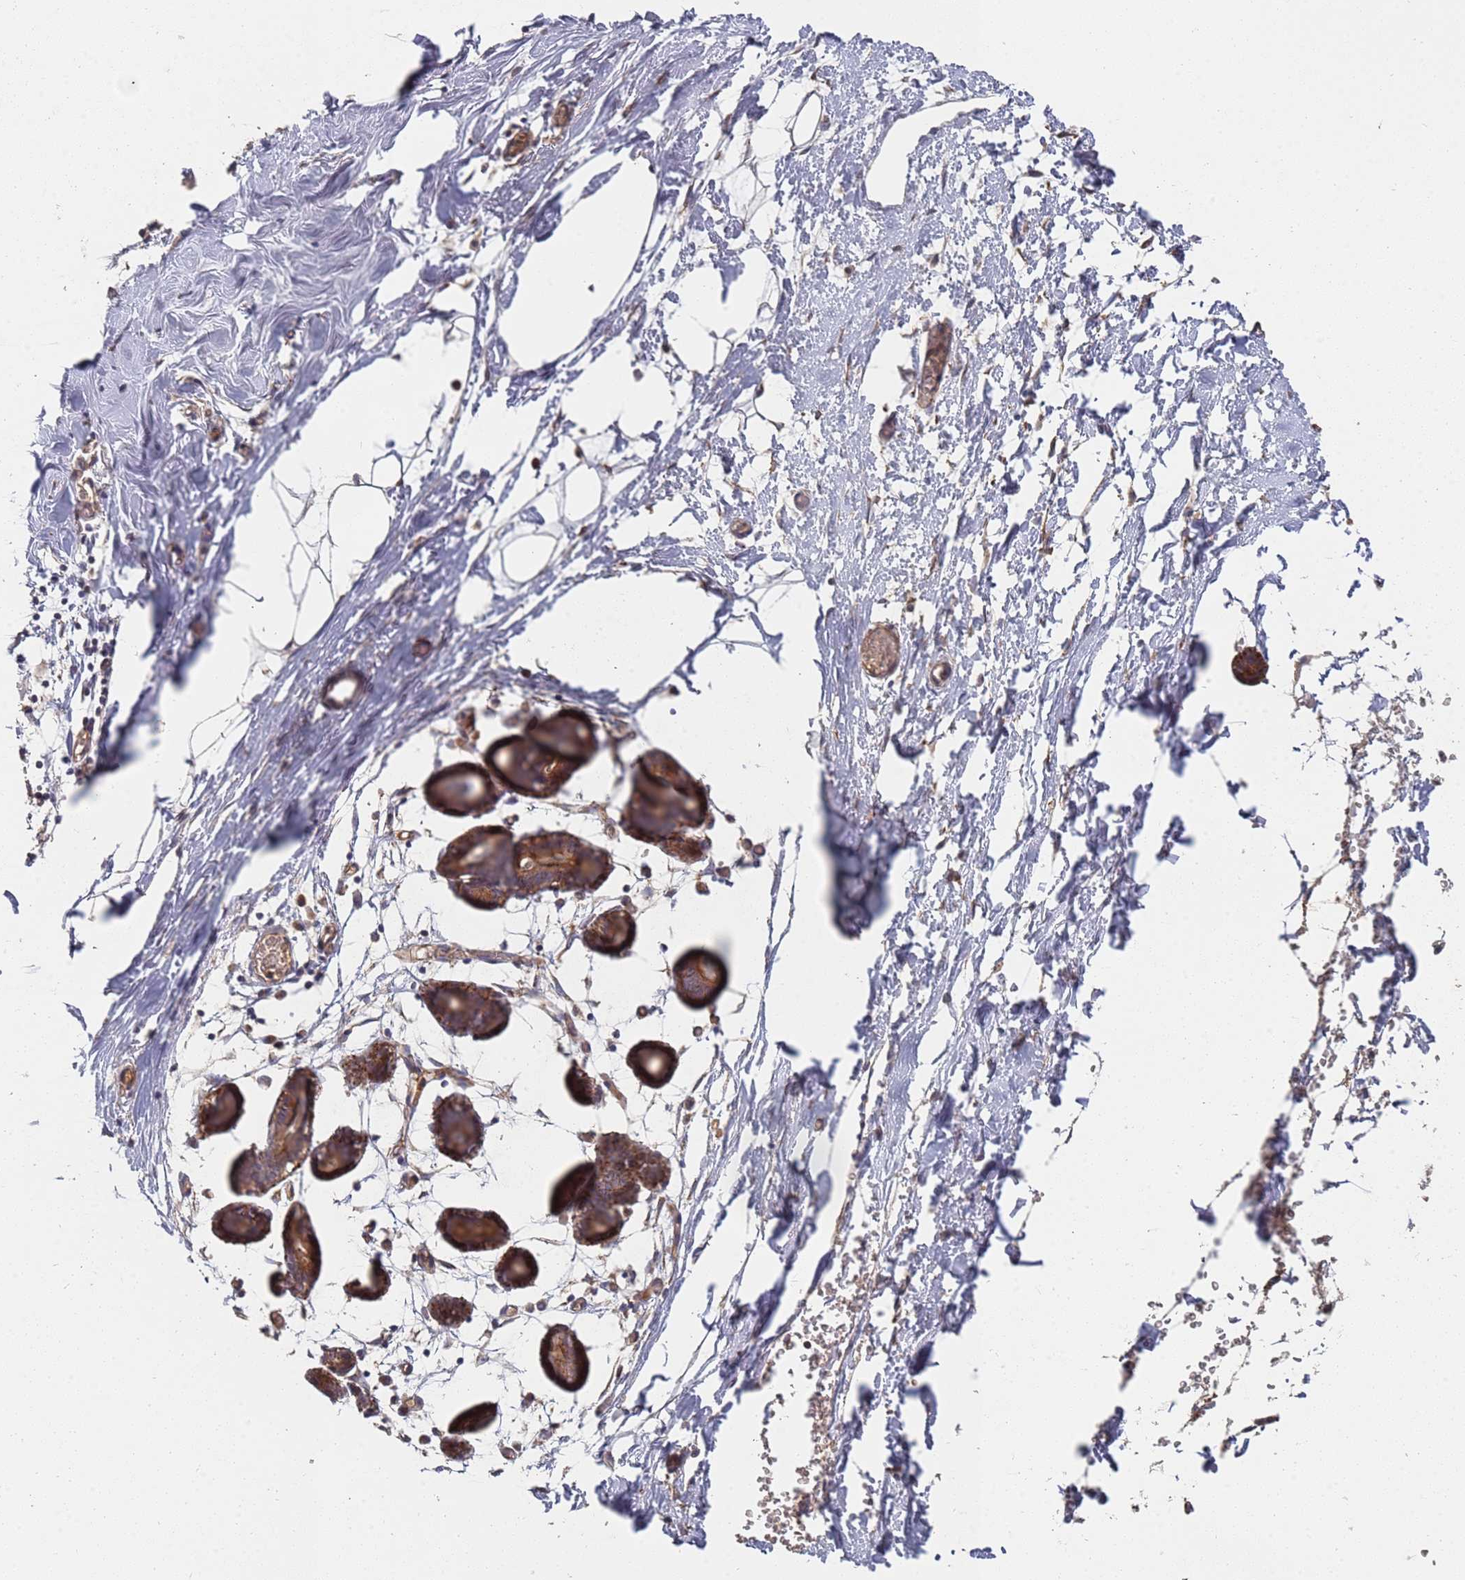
{"staining": {"intensity": "negative", "quantity": "none", "location": "none"}, "tissue": "breast", "cell_type": "Adipocytes", "image_type": "normal", "snomed": [{"axis": "morphology", "description": "Normal tissue, NOS"}, {"axis": "topography", "description": "Breast"}], "caption": "Immunohistochemistry of normal human breast exhibits no expression in adipocytes.", "gene": "ABCB6", "patient": {"sex": "female", "age": 27}}